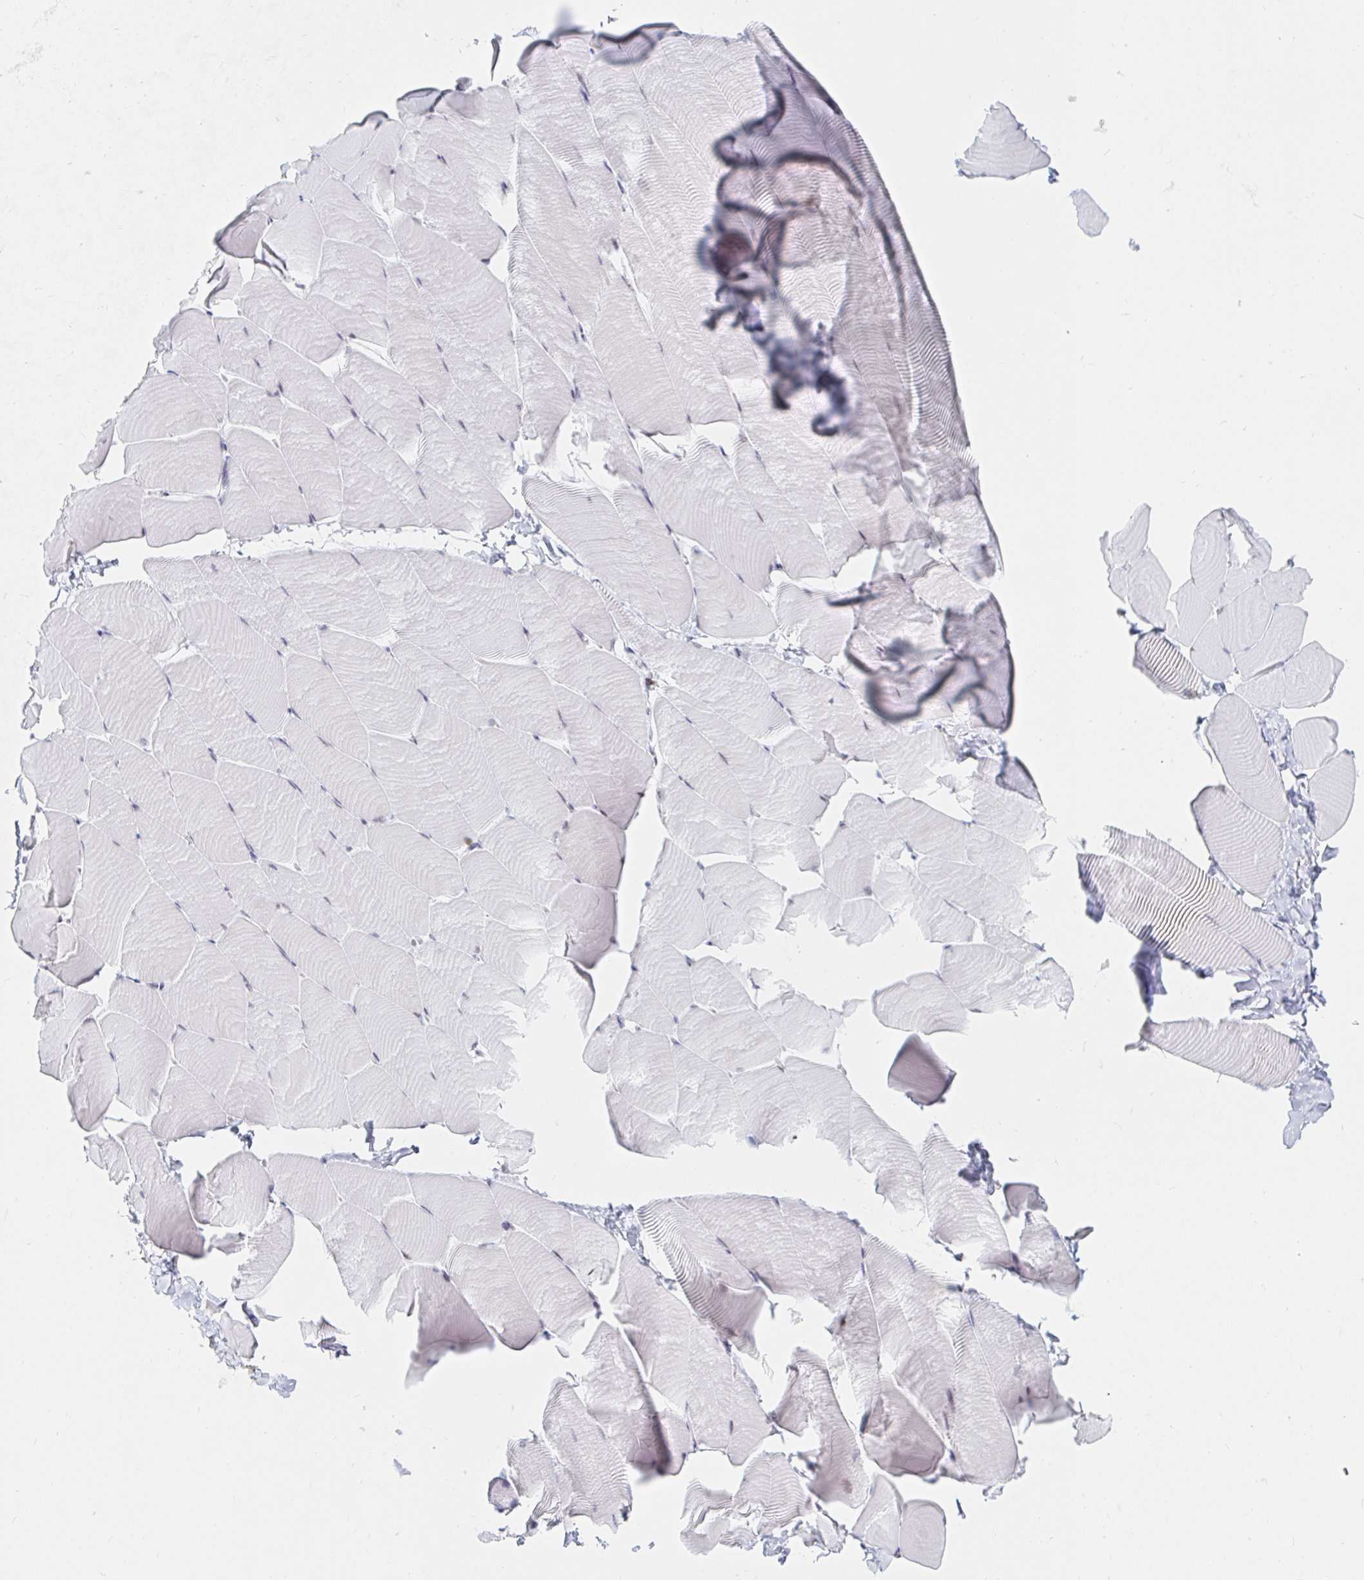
{"staining": {"intensity": "negative", "quantity": "none", "location": "none"}, "tissue": "skeletal muscle", "cell_type": "Myocytes", "image_type": "normal", "snomed": [{"axis": "morphology", "description": "Normal tissue, NOS"}, {"axis": "topography", "description": "Skeletal muscle"}], "caption": "Histopathology image shows no protein staining in myocytes of benign skeletal muscle. (Immunohistochemistry (ihc), brightfield microscopy, high magnification).", "gene": "CHD2", "patient": {"sex": "male", "age": 25}}